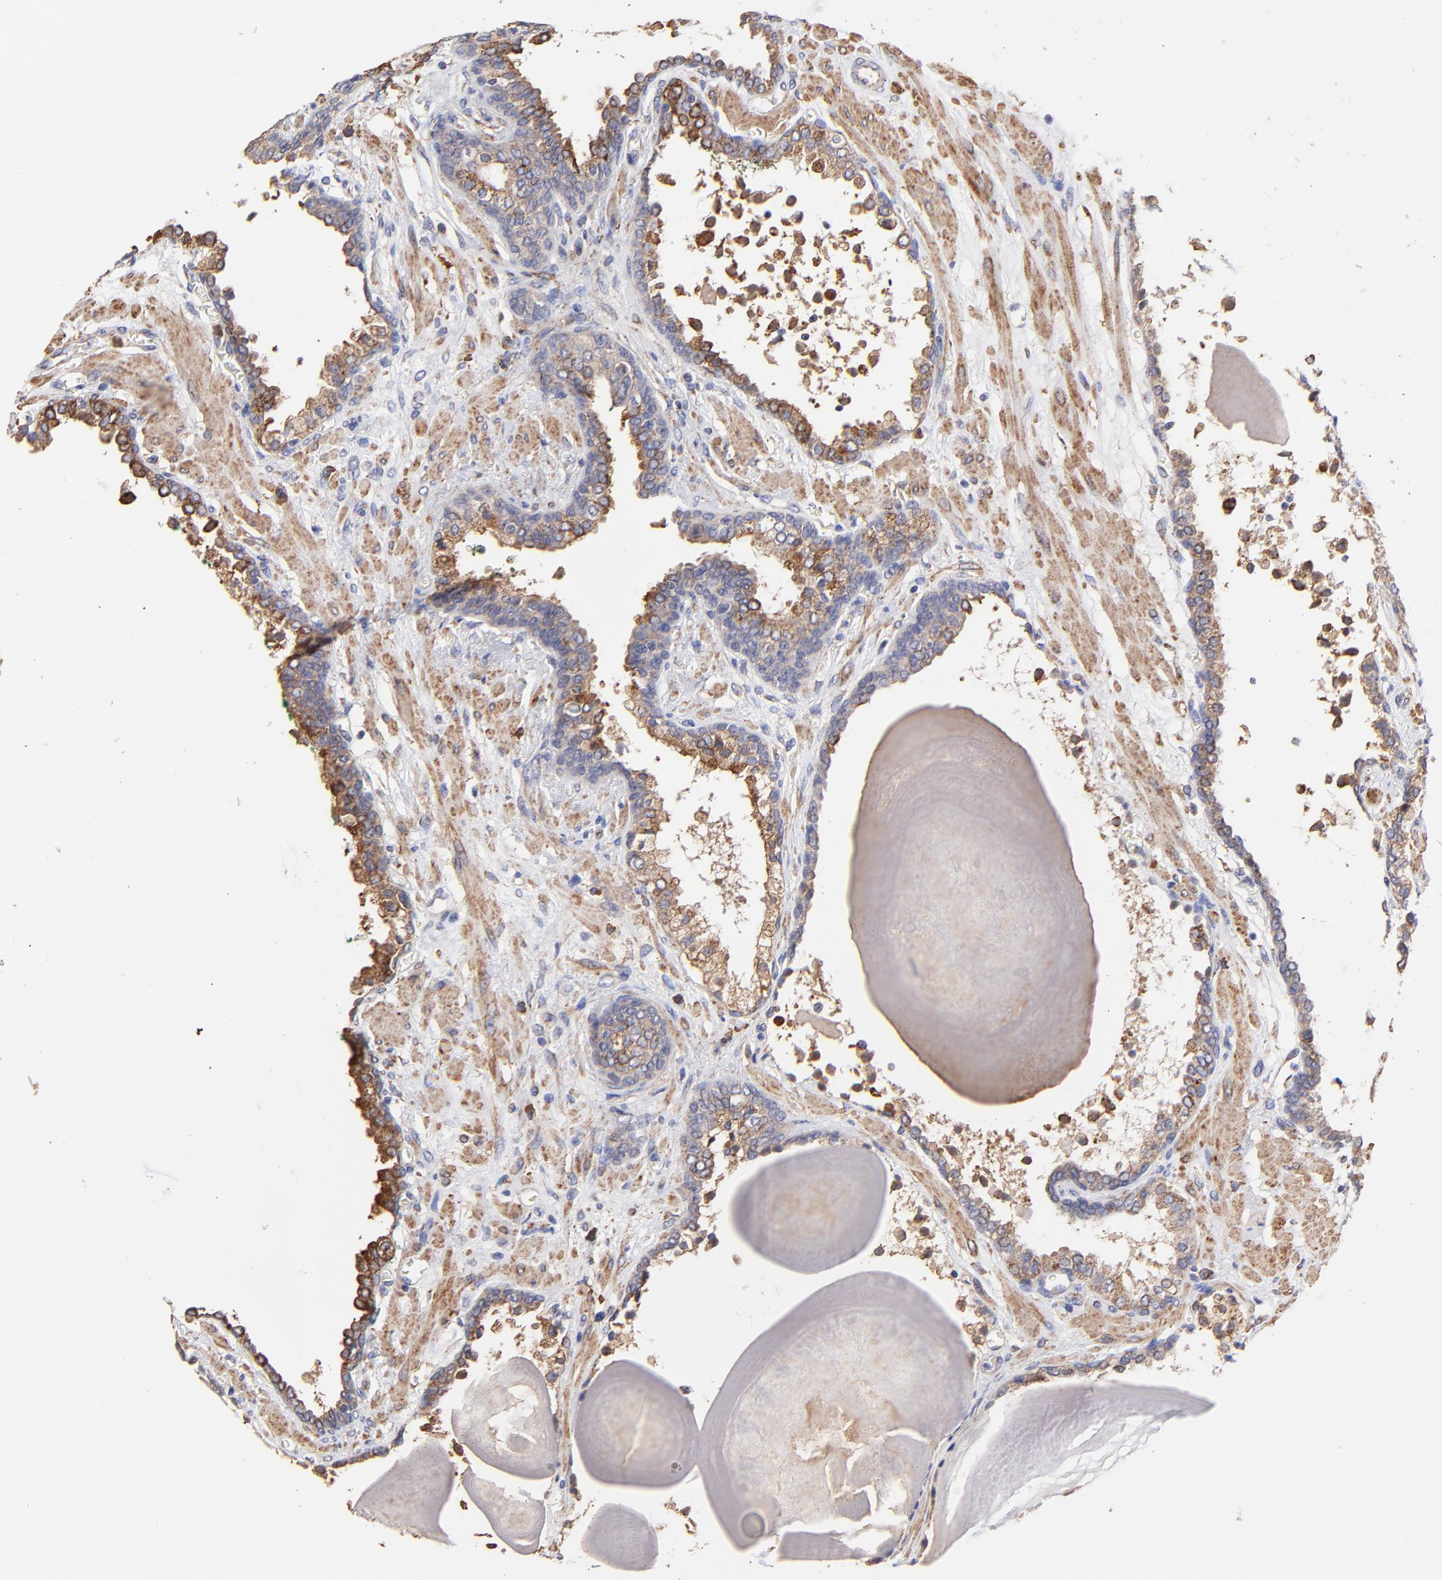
{"staining": {"intensity": "moderate", "quantity": ">75%", "location": "cytoplasmic/membranous"}, "tissue": "prostate cancer", "cell_type": "Tumor cells", "image_type": "cancer", "snomed": [{"axis": "morphology", "description": "Adenocarcinoma, Medium grade"}, {"axis": "topography", "description": "Prostate"}], "caption": "Prostate cancer (medium-grade adenocarcinoma) stained for a protein (brown) exhibits moderate cytoplasmic/membranous positive positivity in approximately >75% of tumor cells.", "gene": "PFKM", "patient": {"sex": "male", "age": 70}}